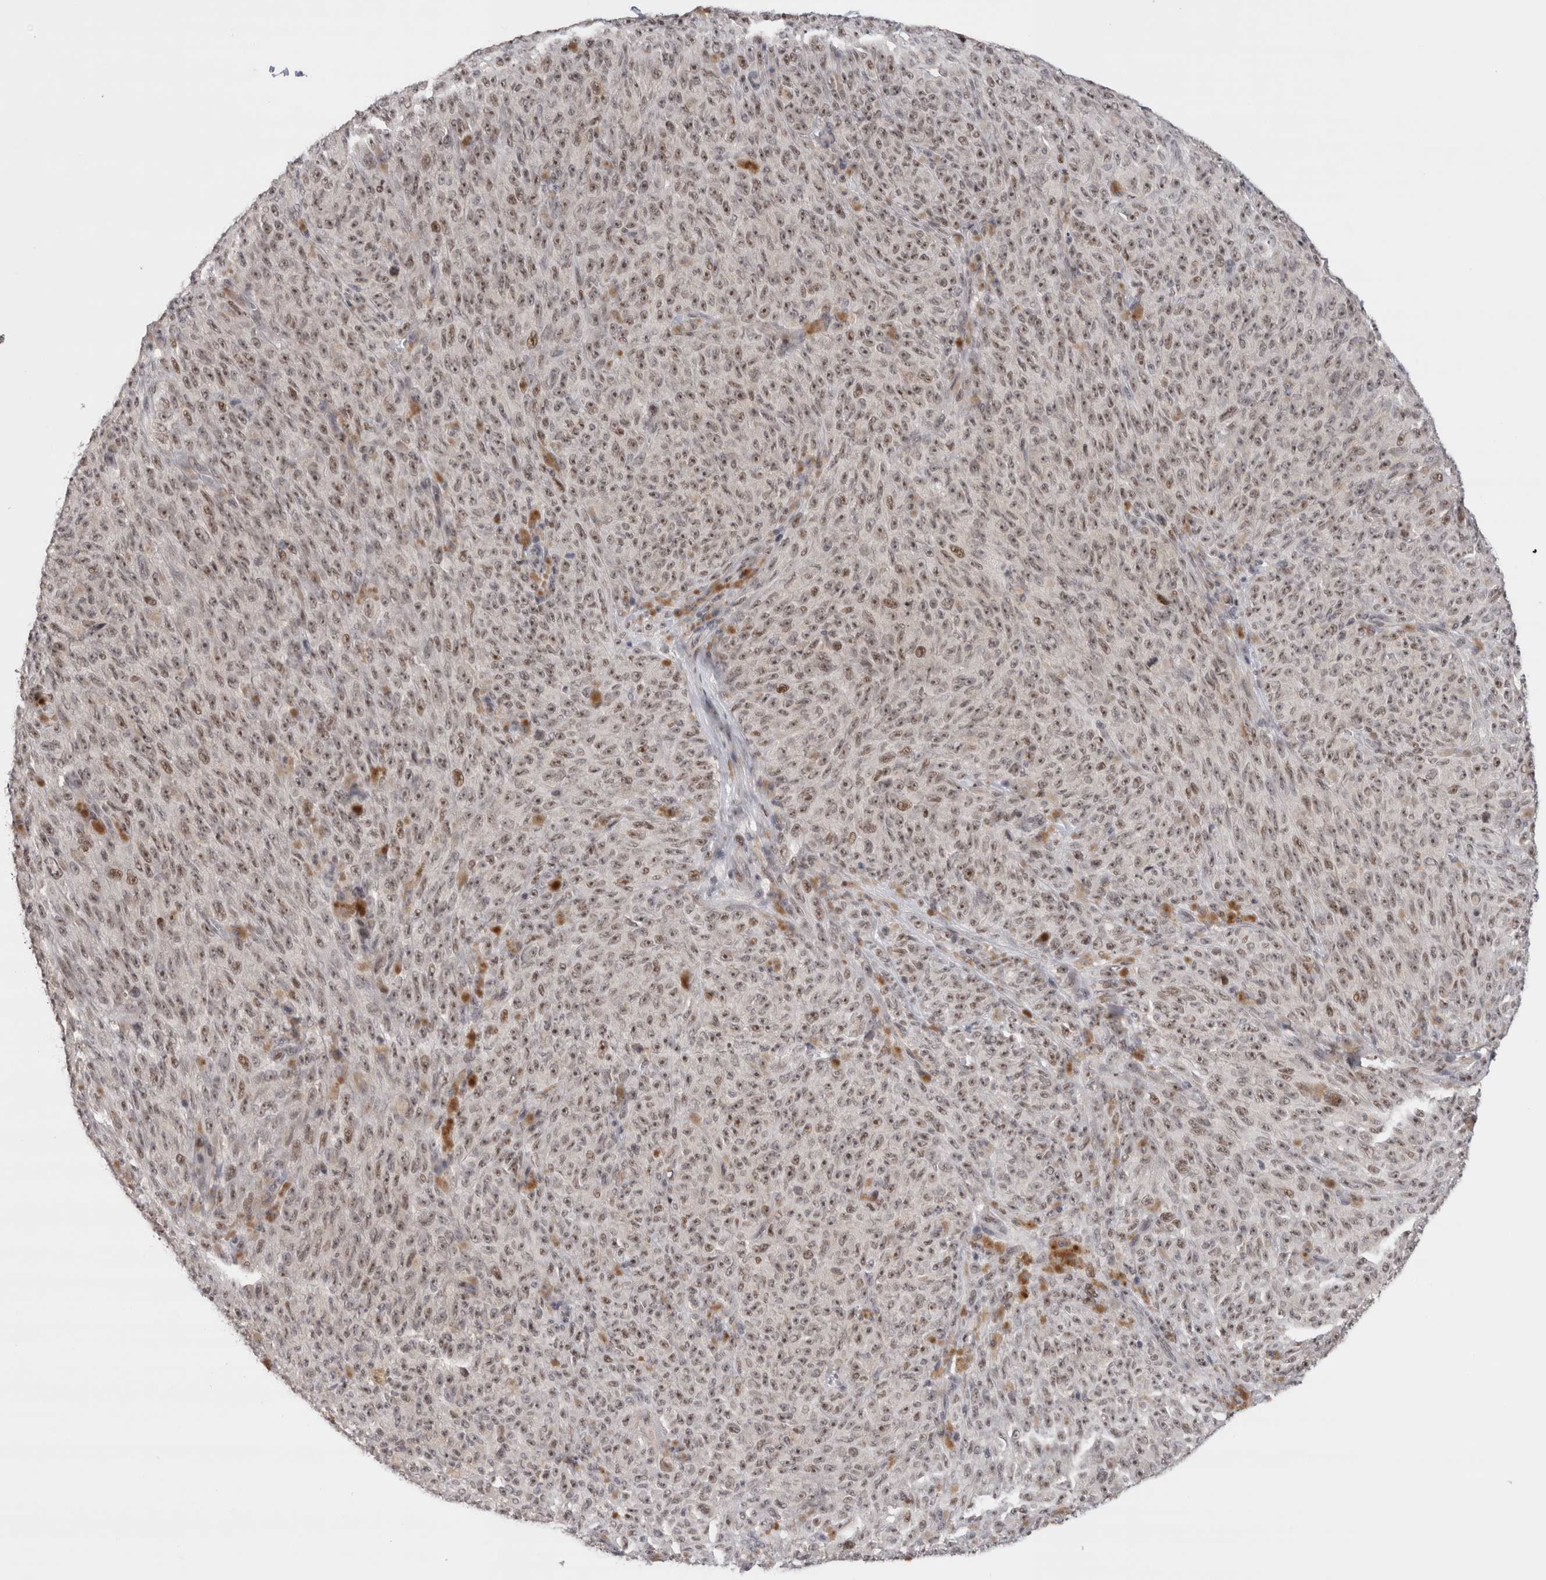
{"staining": {"intensity": "weak", "quantity": ">75%", "location": "nuclear"}, "tissue": "melanoma", "cell_type": "Tumor cells", "image_type": "cancer", "snomed": [{"axis": "morphology", "description": "Malignant melanoma, NOS"}, {"axis": "topography", "description": "Skin"}], "caption": "Brown immunohistochemical staining in melanoma reveals weak nuclear positivity in approximately >75% of tumor cells.", "gene": "ZNF521", "patient": {"sex": "female", "age": 82}}